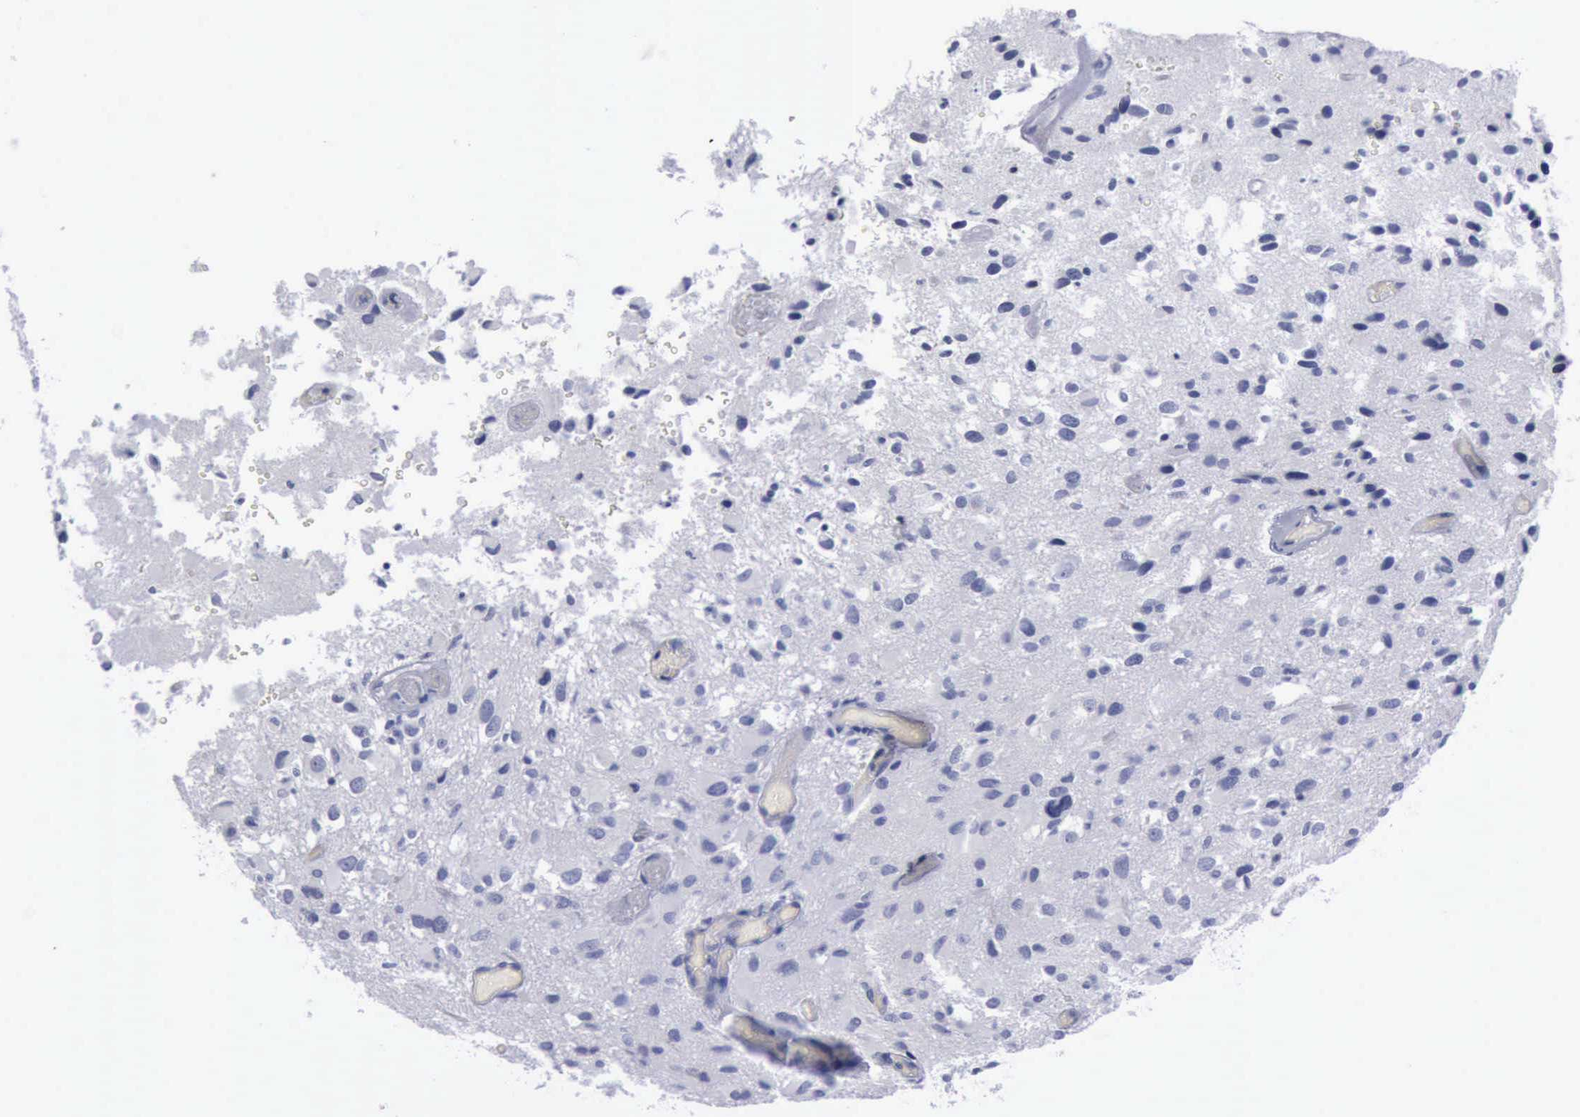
{"staining": {"intensity": "negative", "quantity": "none", "location": "none"}, "tissue": "glioma", "cell_type": "Tumor cells", "image_type": "cancer", "snomed": [{"axis": "morphology", "description": "Glioma, malignant, High grade"}, {"axis": "topography", "description": "Brain"}], "caption": "DAB (3,3'-diaminobenzidine) immunohistochemical staining of high-grade glioma (malignant) shows no significant staining in tumor cells.", "gene": "KRT13", "patient": {"sex": "male", "age": 69}}